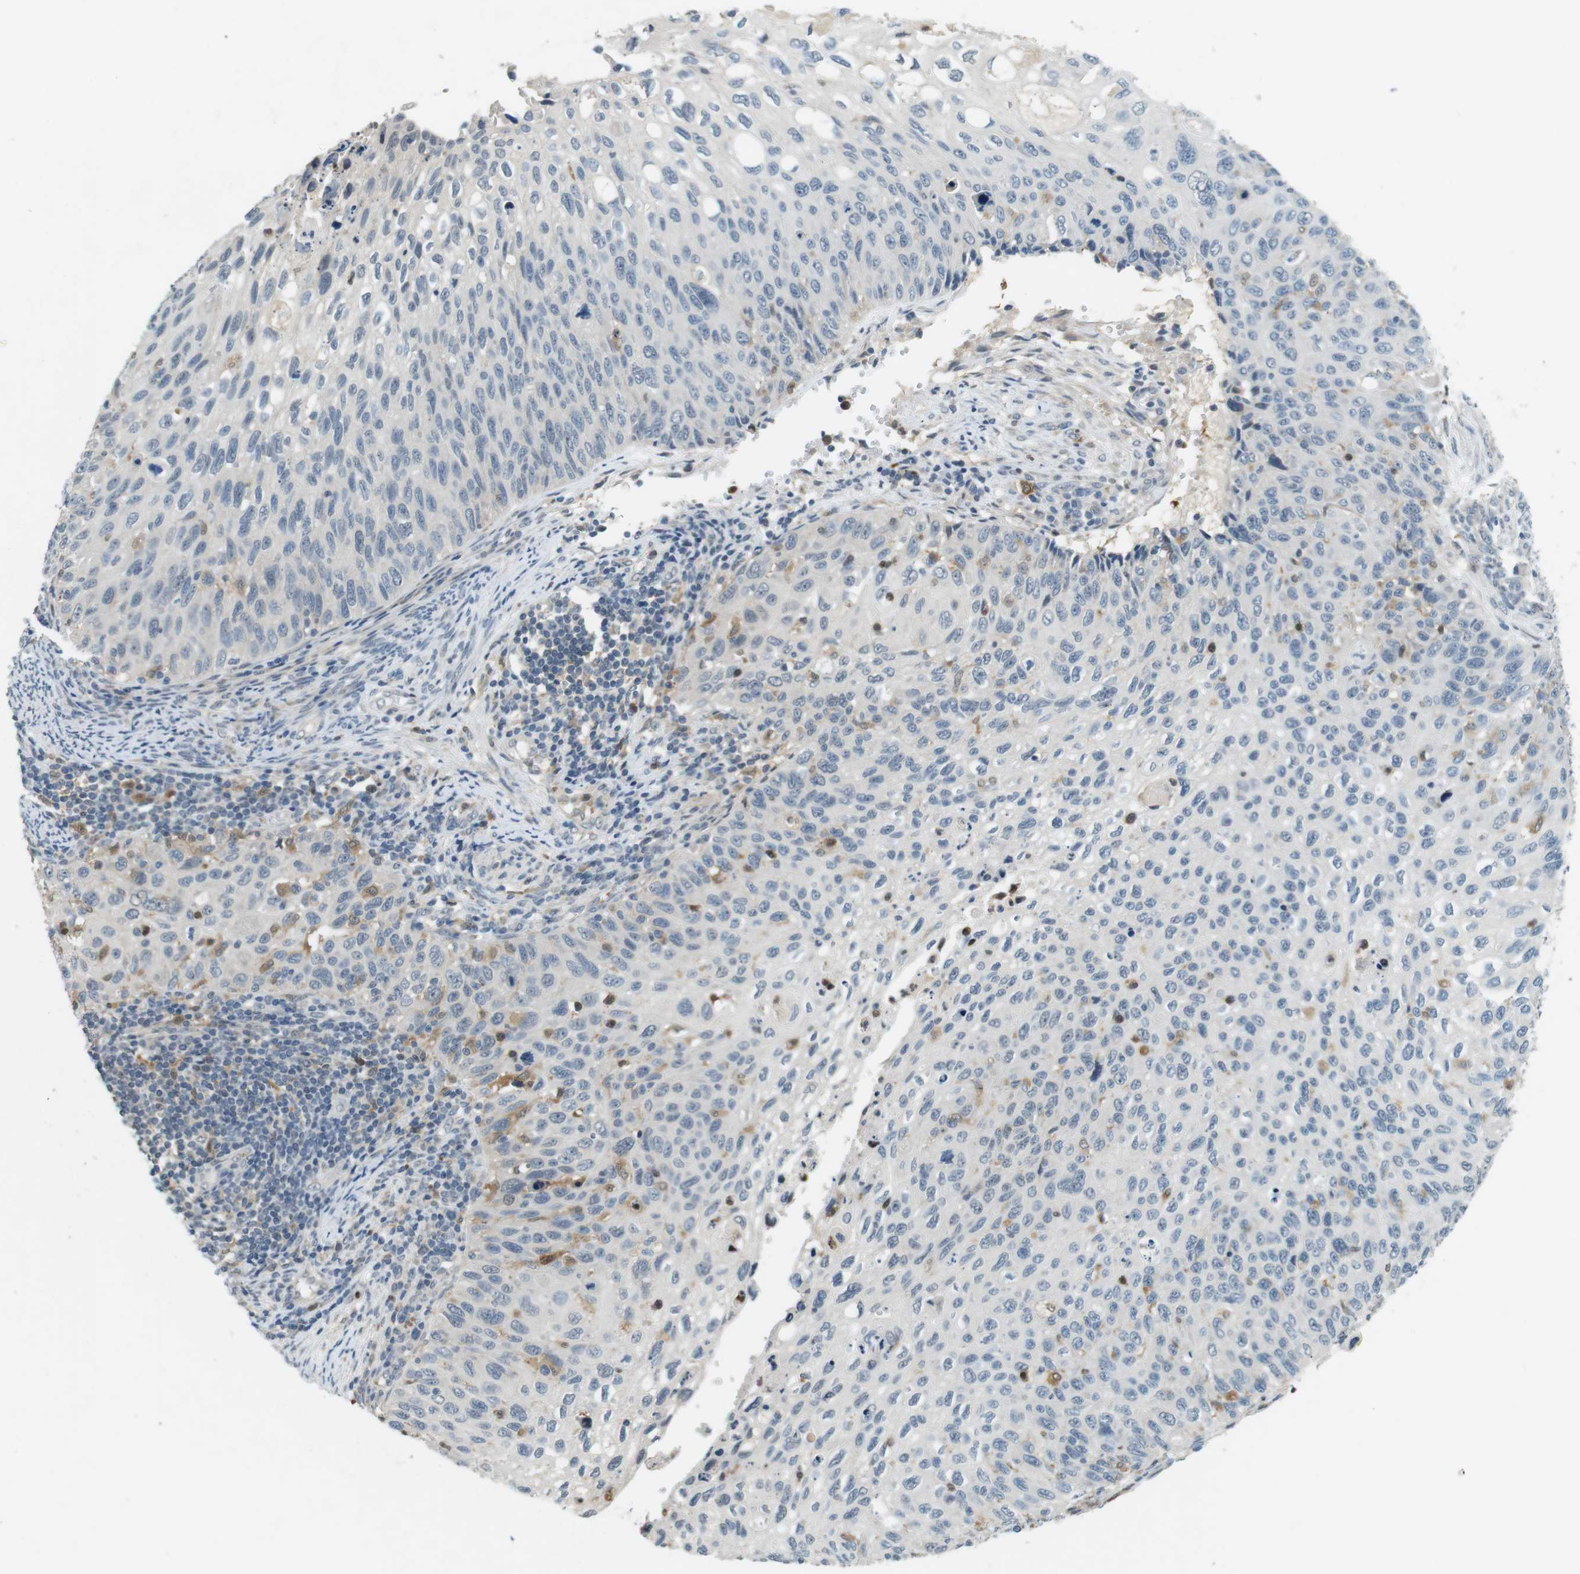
{"staining": {"intensity": "negative", "quantity": "none", "location": "none"}, "tissue": "cervical cancer", "cell_type": "Tumor cells", "image_type": "cancer", "snomed": [{"axis": "morphology", "description": "Squamous cell carcinoma, NOS"}, {"axis": "topography", "description": "Cervix"}], "caption": "Immunohistochemical staining of human cervical cancer demonstrates no significant positivity in tumor cells.", "gene": "CDK14", "patient": {"sex": "female", "age": 70}}